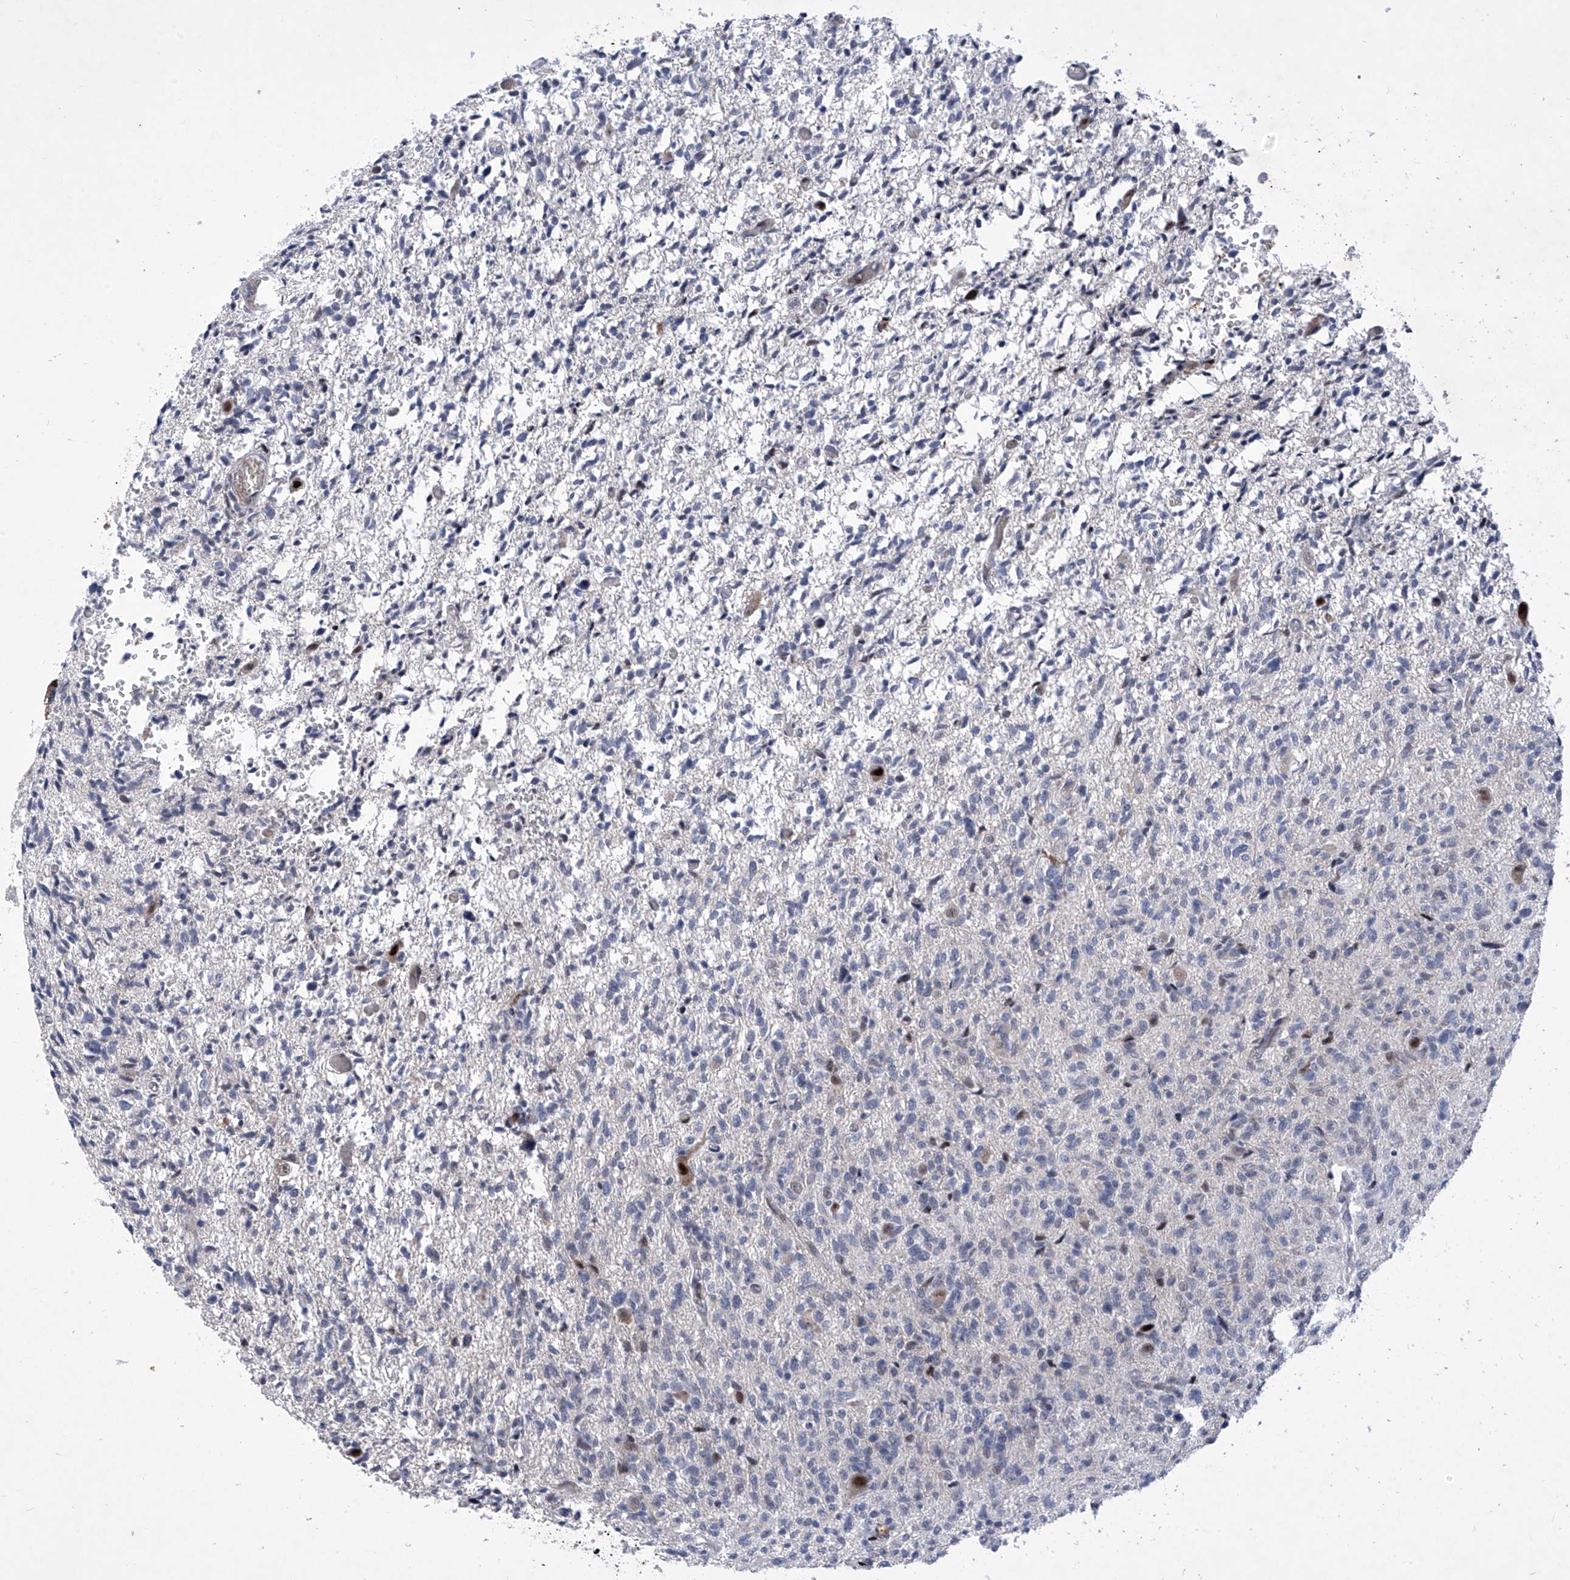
{"staining": {"intensity": "negative", "quantity": "none", "location": "none"}, "tissue": "glioma", "cell_type": "Tumor cells", "image_type": "cancer", "snomed": [{"axis": "morphology", "description": "Glioma, malignant, High grade"}, {"axis": "topography", "description": "Brain"}], "caption": "This is a micrograph of immunohistochemistry staining of glioma, which shows no expression in tumor cells.", "gene": "NUFIP1", "patient": {"sex": "female", "age": 57}}